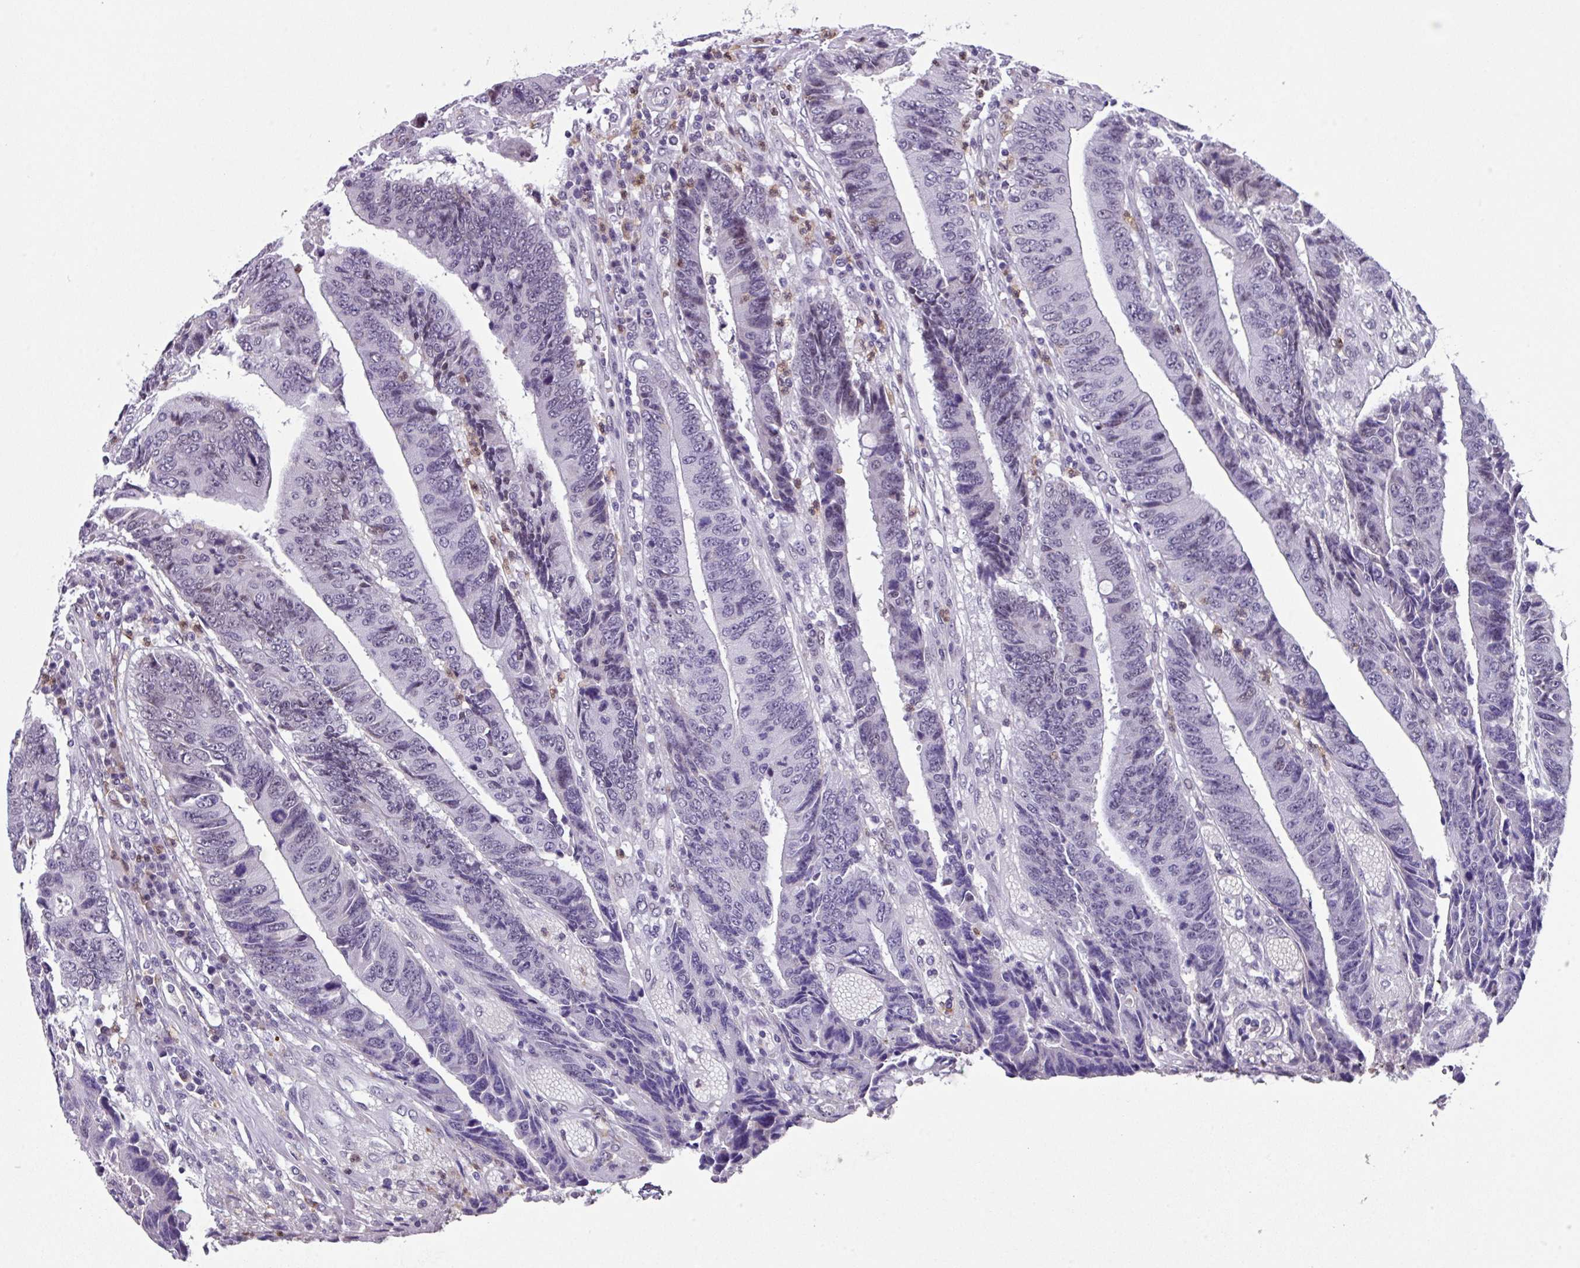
{"staining": {"intensity": "negative", "quantity": "none", "location": "none"}, "tissue": "colorectal cancer", "cell_type": "Tumor cells", "image_type": "cancer", "snomed": [{"axis": "morphology", "description": "Adenocarcinoma, NOS"}, {"axis": "topography", "description": "Rectum"}], "caption": "IHC of human adenocarcinoma (colorectal) exhibits no positivity in tumor cells.", "gene": "ZFP3", "patient": {"sex": "male", "age": 84}}